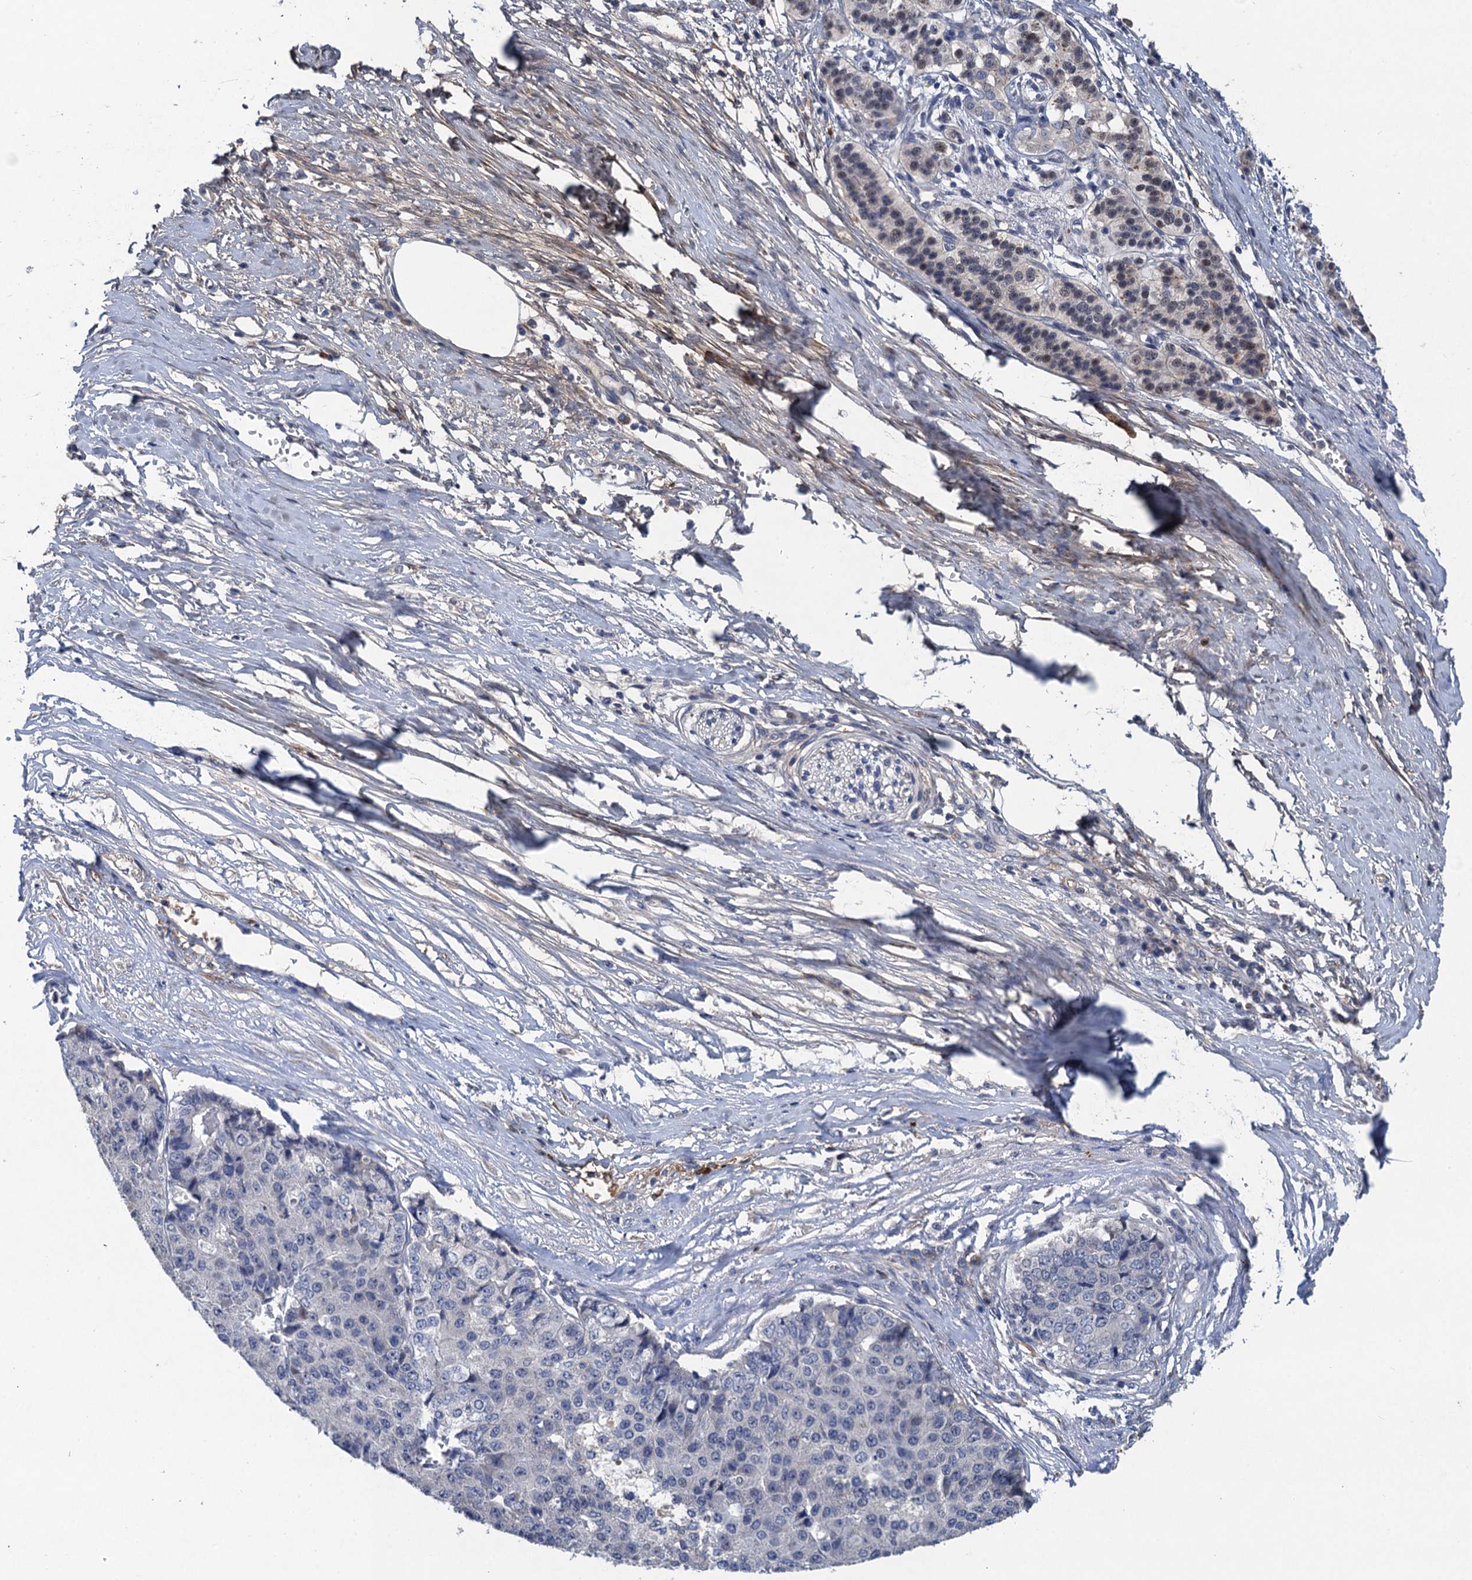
{"staining": {"intensity": "negative", "quantity": "none", "location": "none"}, "tissue": "pancreatic cancer", "cell_type": "Tumor cells", "image_type": "cancer", "snomed": [{"axis": "morphology", "description": "Adenocarcinoma, NOS"}, {"axis": "topography", "description": "Pancreas"}], "caption": "Immunohistochemistry micrograph of neoplastic tissue: human pancreatic cancer (adenocarcinoma) stained with DAB (3,3'-diaminobenzidine) displays no significant protein positivity in tumor cells.", "gene": "TRAF7", "patient": {"sex": "male", "age": 50}}